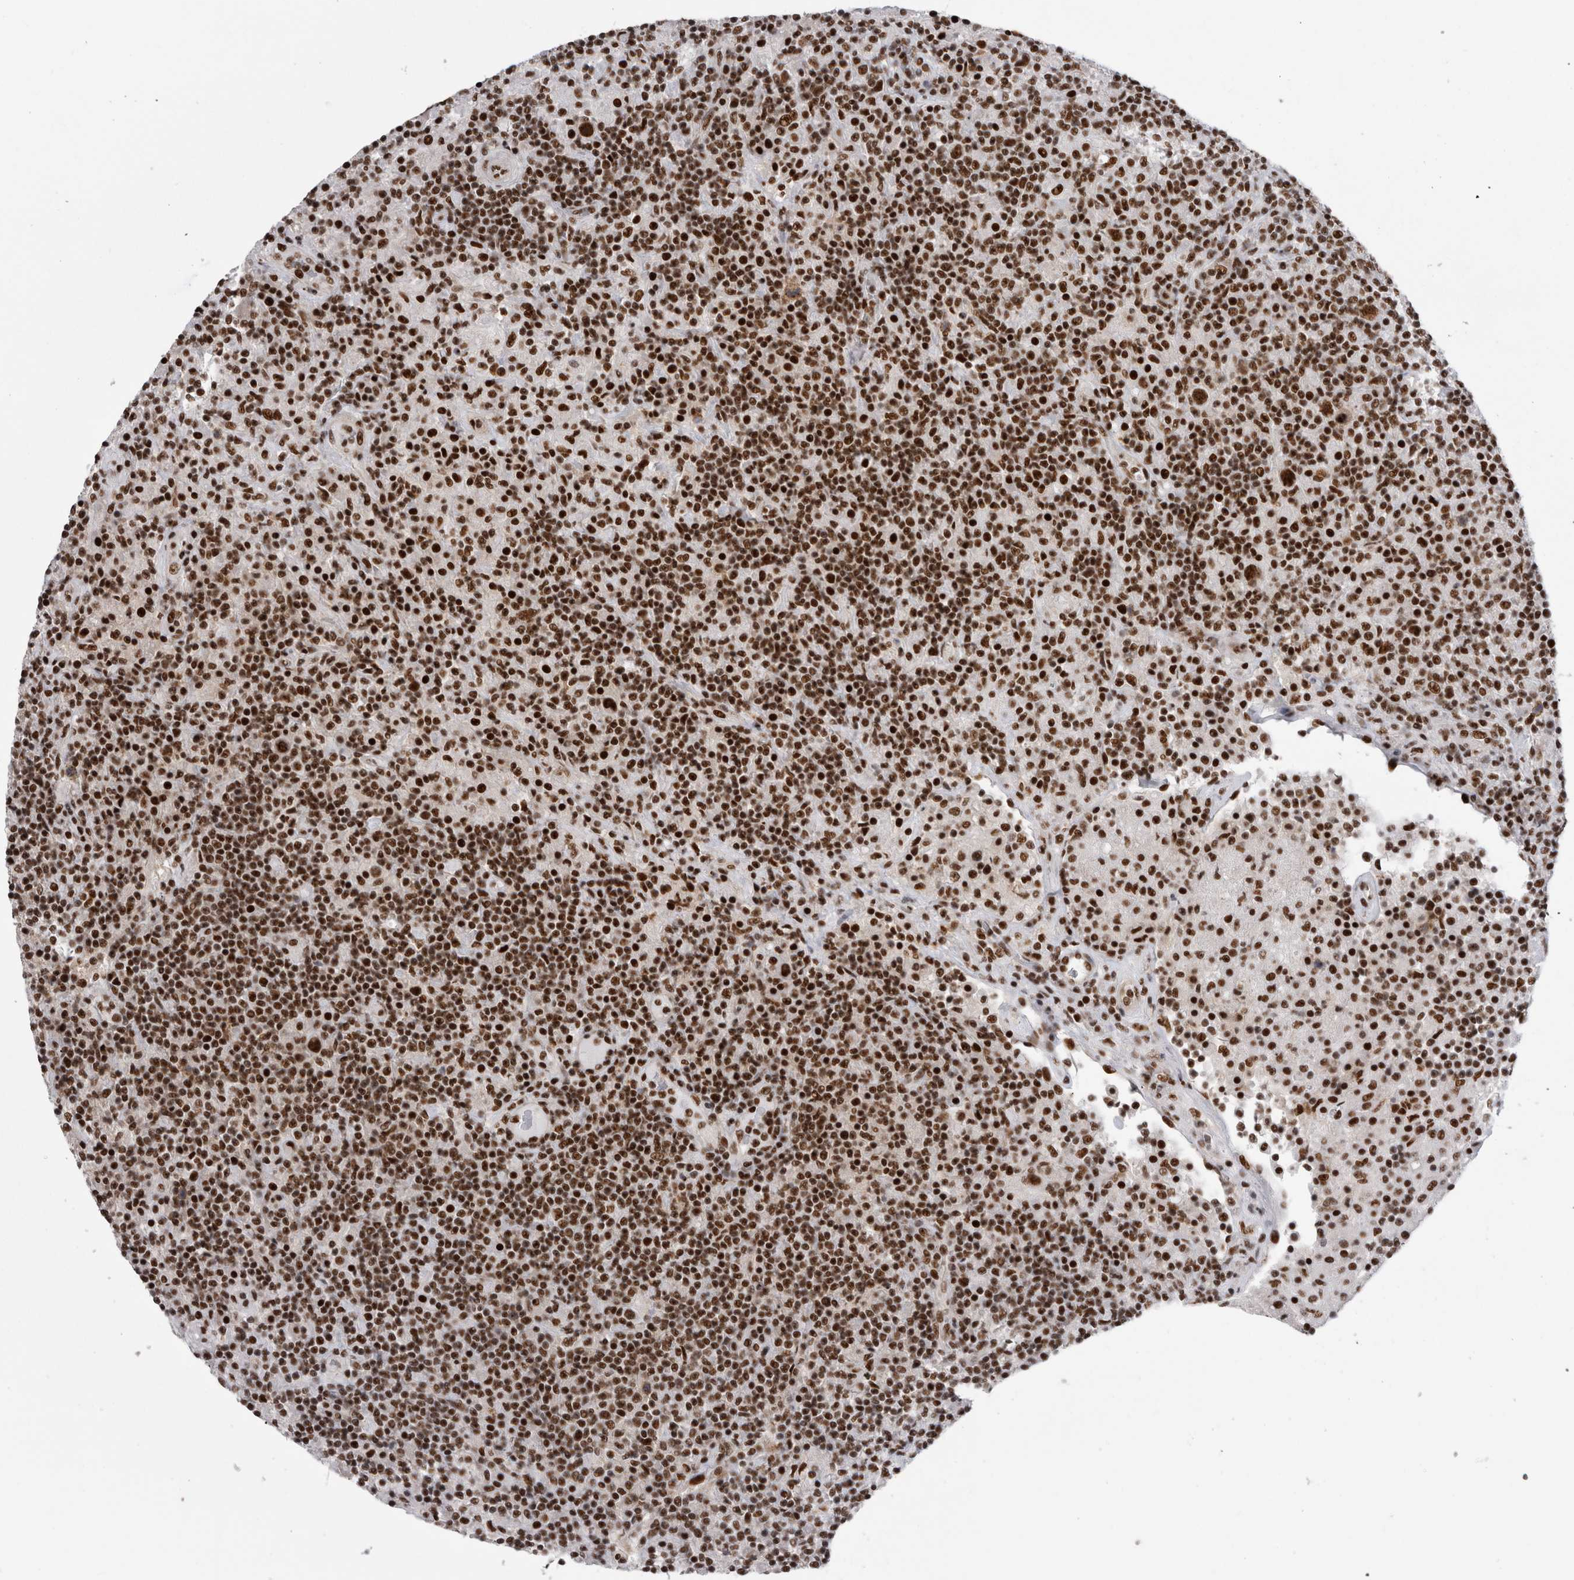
{"staining": {"intensity": "strong", "quantity": ">75%", "location": "nuclear"}, "tissue": "lymphoma", "cell_type": "Tumor cells", "image_type": "cancer", "snomed": [{"axis": "morphology", "description": "Hodgkin's disease, NOS"}, {"axis": "topography", "description": "Lymph node"}], "caption": "DAB immunohistochemical staining of lymphoma shows strong nuclear protein positivity in about >75% of tumor cells.", "gene": "CDK11A", "patient": {"sex": "male", "age": 70}}